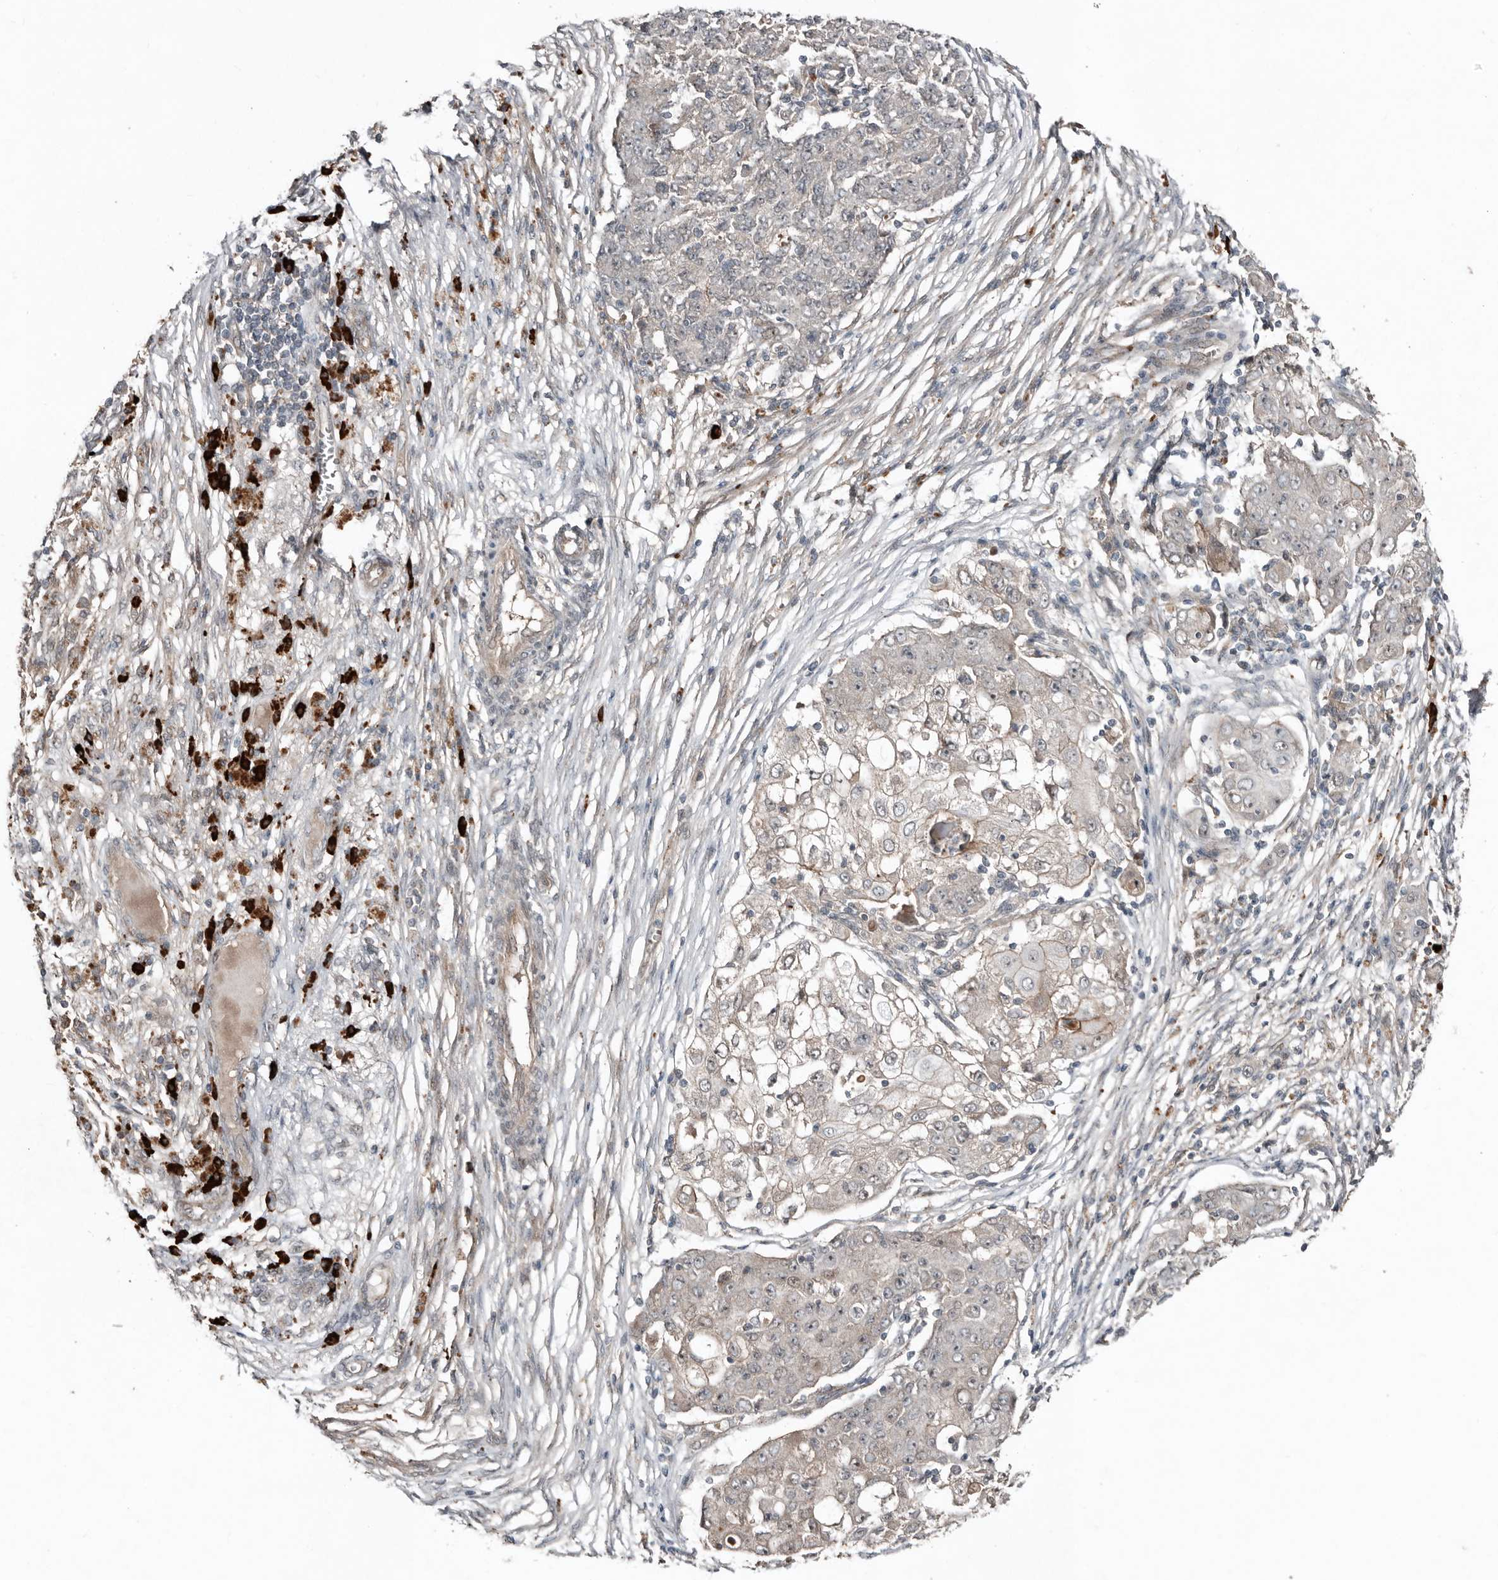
{"staining": {"intensity": "negative", "quantity": "none", "location": "none"}, "tissue": "ovarian cancer", "cell_type": "Tumor cells", "image_type": "cancer", "snomed": [{"axis": "morphology", "description": "Carcinoma, endometroid"}, {"axis": "topography", "description": "Ovary"}], "caption": "Immunohistochemical staining of ovarian cancer displays no significant expression in tumor cells.", "gene": "TEAD3", "patient": {"sex": "female", "age": 42}}